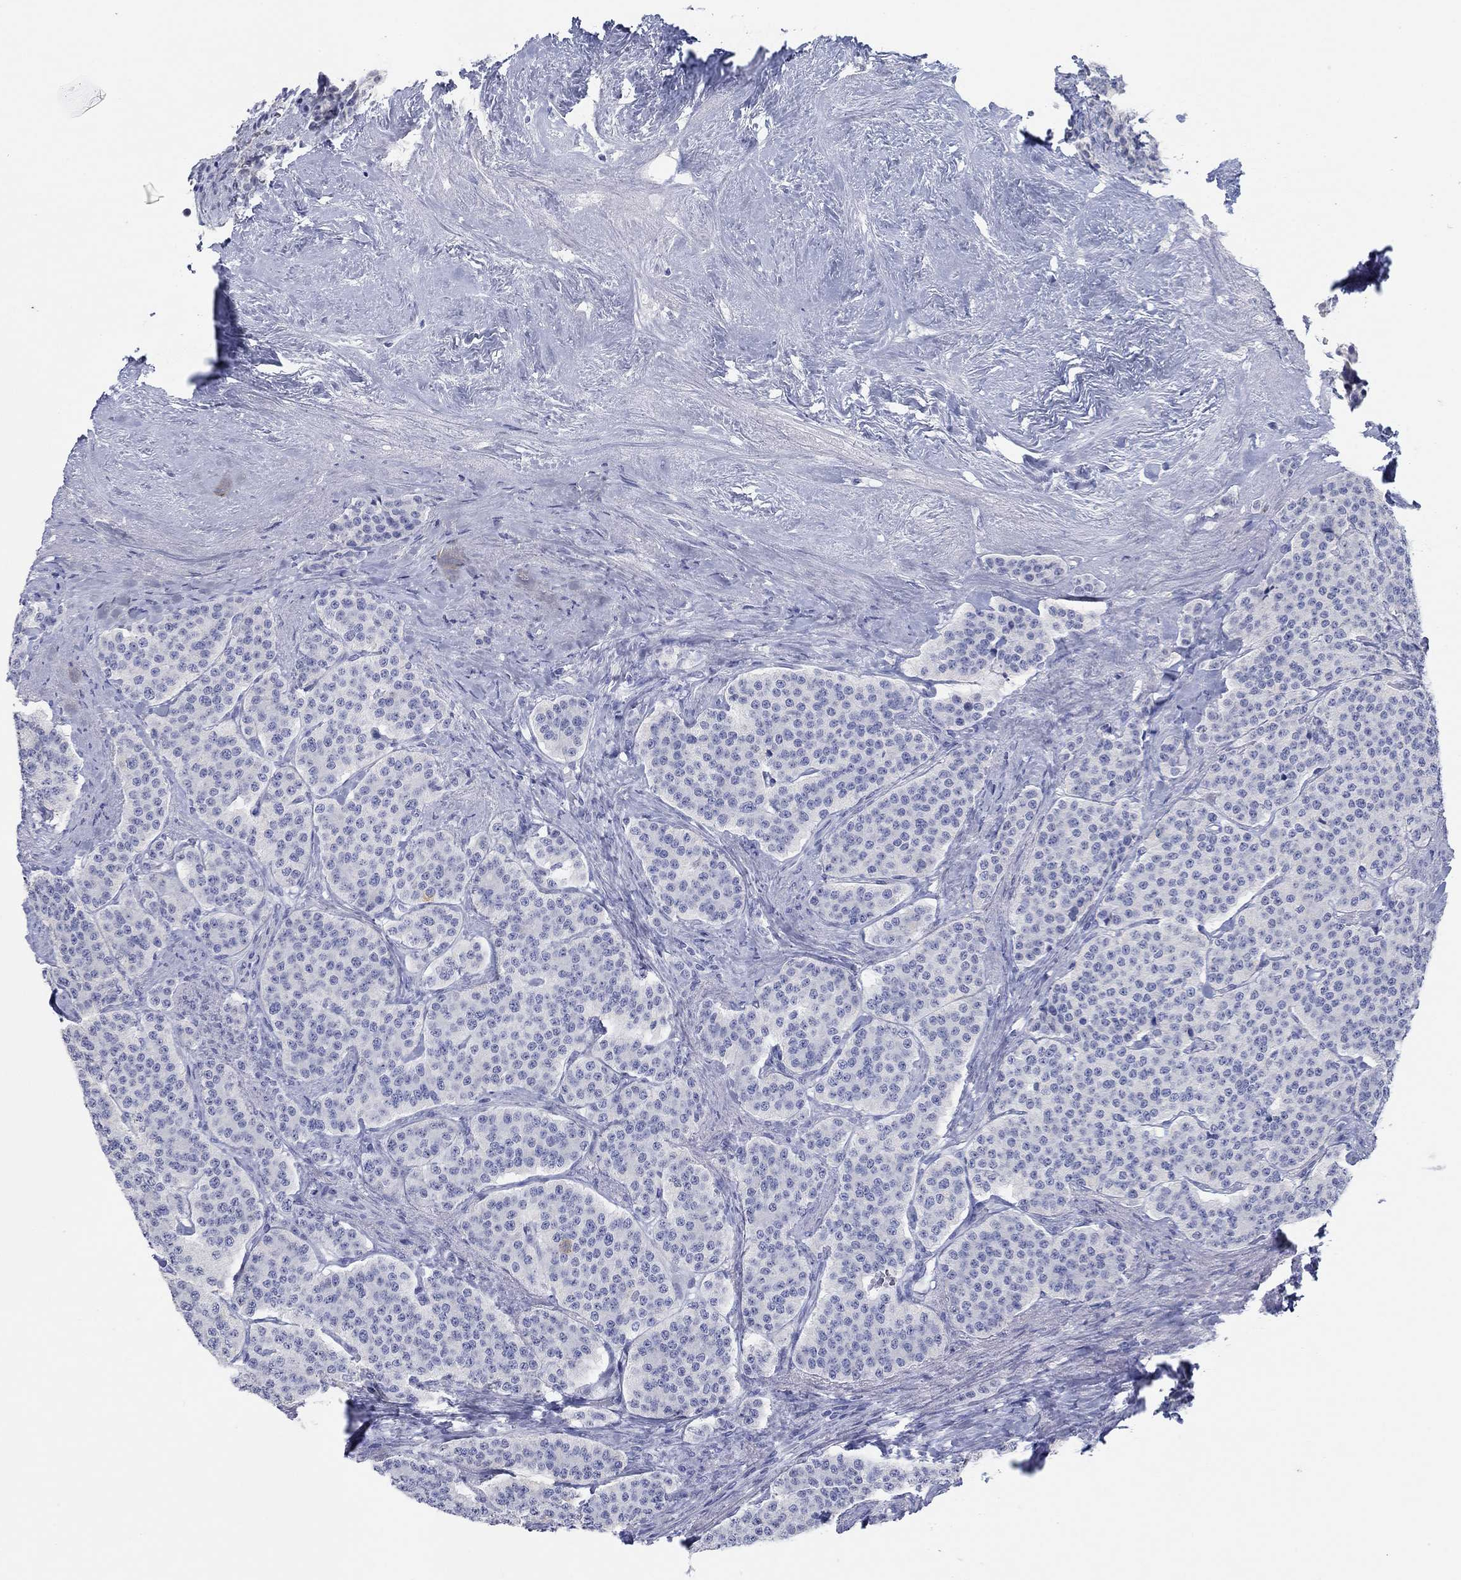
{"staining": {"intensity": "negative", "quantity": "none", "location": "none"}, "tissue": "carcinoid", "cell_type": "Tumor cells", "image_type": "cancer", "snomed": [{"axis": "morphology", "description": "Carcinoid, malignant, NOS"}, {"axis": "topography", "description": "Small intestine"}], "caption": "IHC micrograph of neoplastic tissue: carcinoid (malignant) stained with DAB (3,3'-diaminobenzidine) reveals no significant protein expression in tumor cells. (Brightfield microscopy of DAB IHC at high magnification).", "gene": "PDYN", "patient": {"sex": "female", "age": 58}}